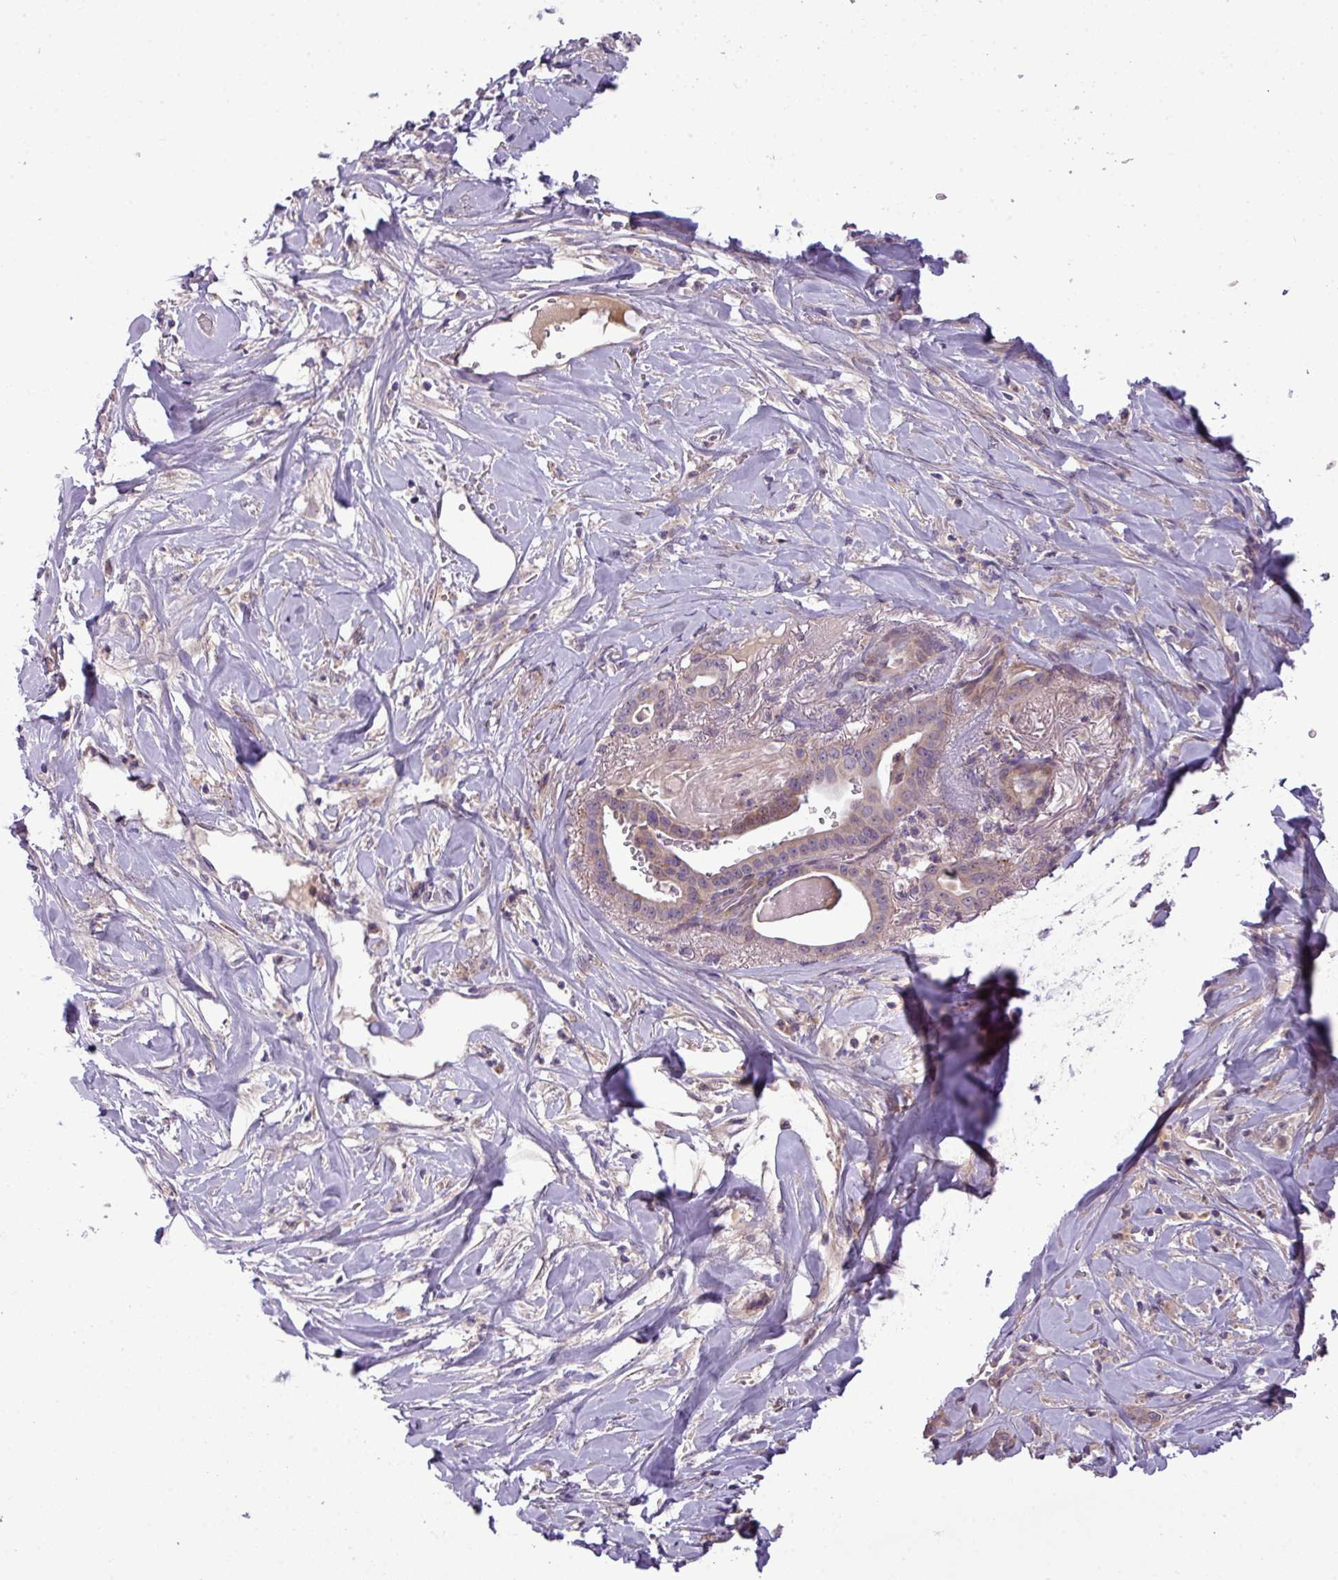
{"staining": {"intensity": "moderate", "quantity": "<25%", "location": "cytoplasmic/membranous"}, "tissue": "pancreatic cancer", "cell_type": "Tumor cells", "image_type": "cancer", "snomed": [{"axis": "morphology", "description": "Adenocarcinoma, NOS"}, {"axis": "topography", "description": "Pancreas"}], "caption": "High-power microscopy captured an IHC image of adenocarcinoma (pancreatic), revealing moderate cytoplasmic/membranous expression in approximately <25% of tumor cells.", "gene": "ZNF35", "patient": {"sex": "male", "age": 63}}